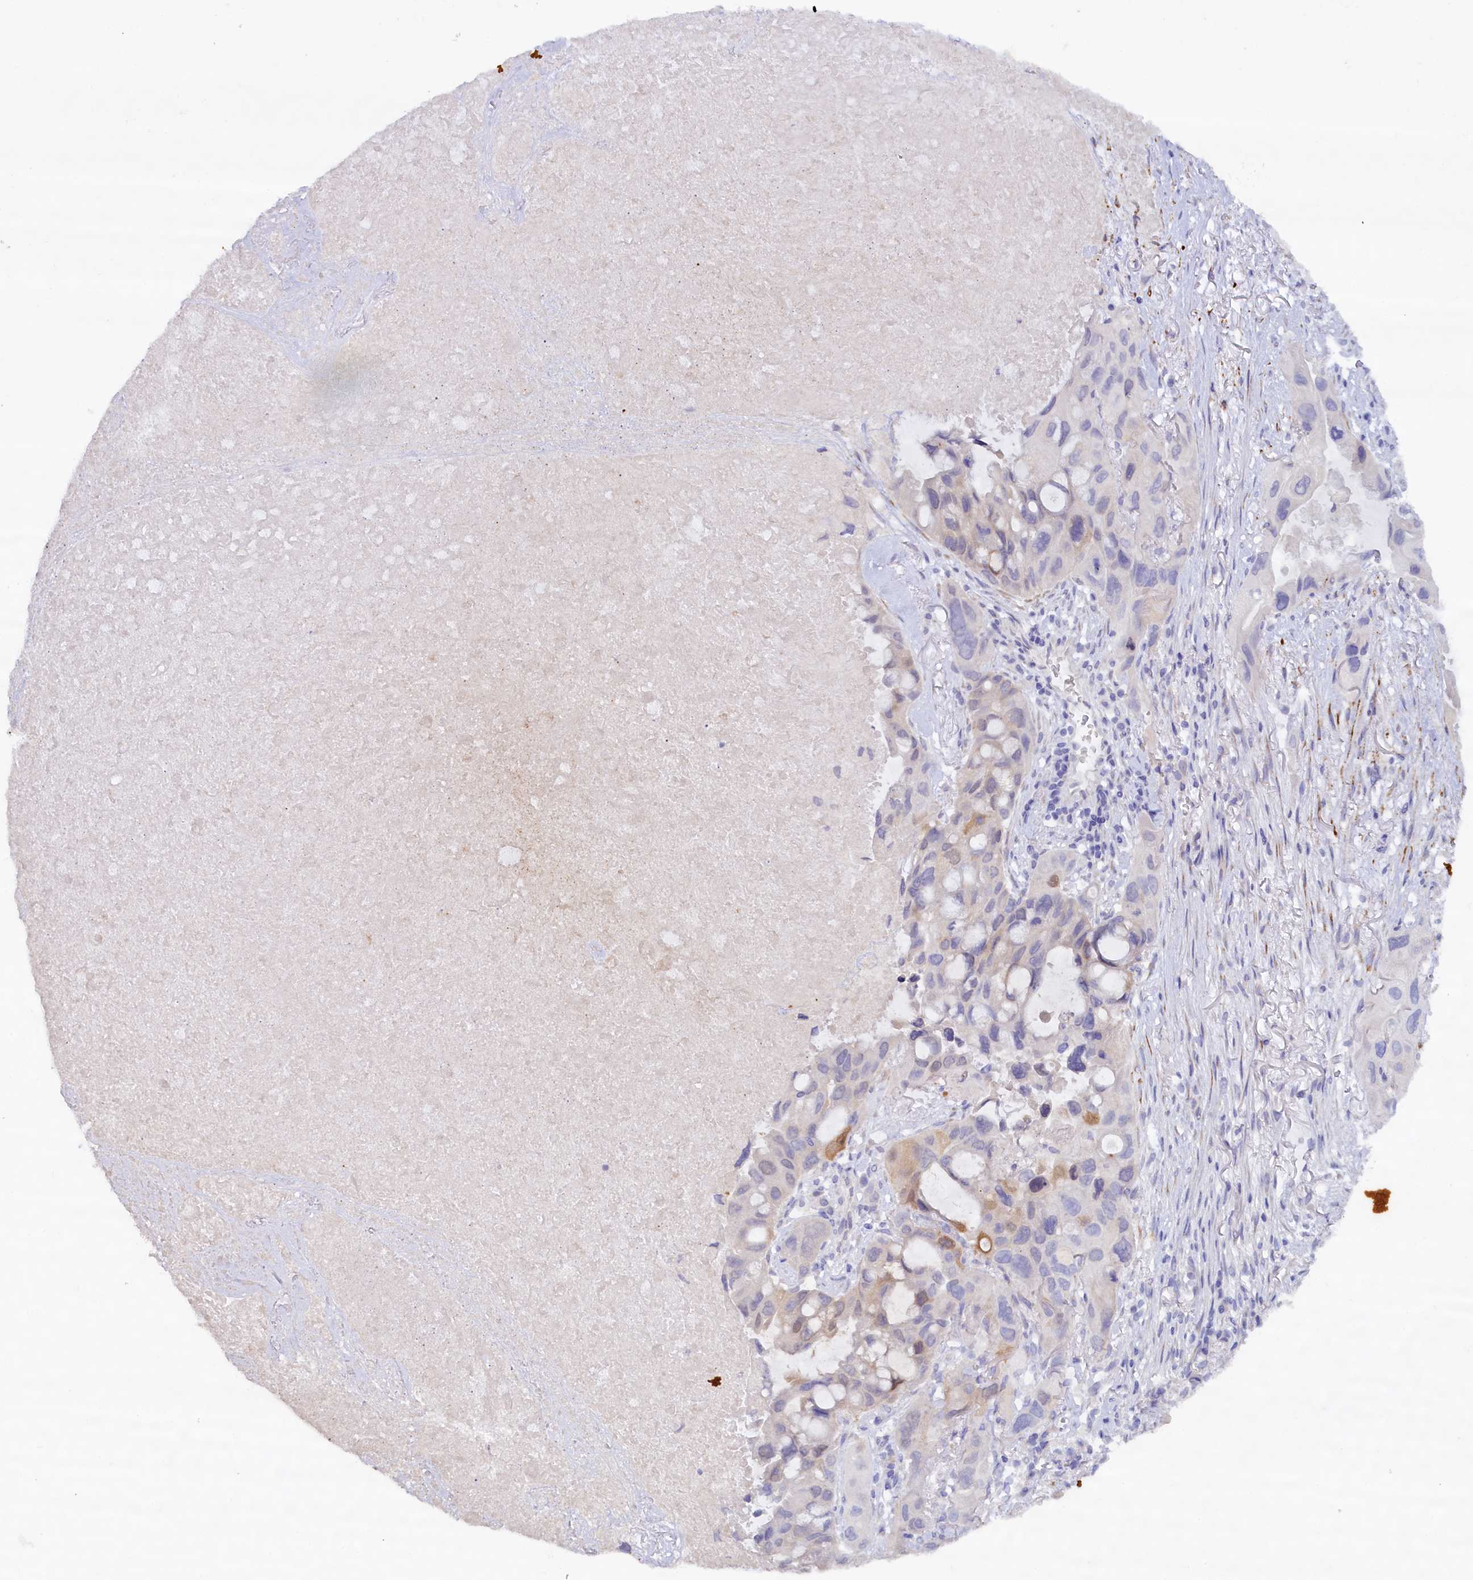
{"staining": {"intensity": "negative", "quantity": "none", "location": "none"}, "tissue": "lung cancer", "cell_type": "Tumor cells", "image_type": "cancer", "snomed": [{"axis": "morphology", "description": "Squamous cell carcinoma, NOS"}, {"axis": "topography", "description": "Lung"}], "caption": "DAB (3,3'-diaminobenzidine) immunohistochemical staining of lung cancer demonstrates no significant positivity in tumor cells.", "gene": "ZSWIM4", "patient": {"sex": "female", "age": 73}}